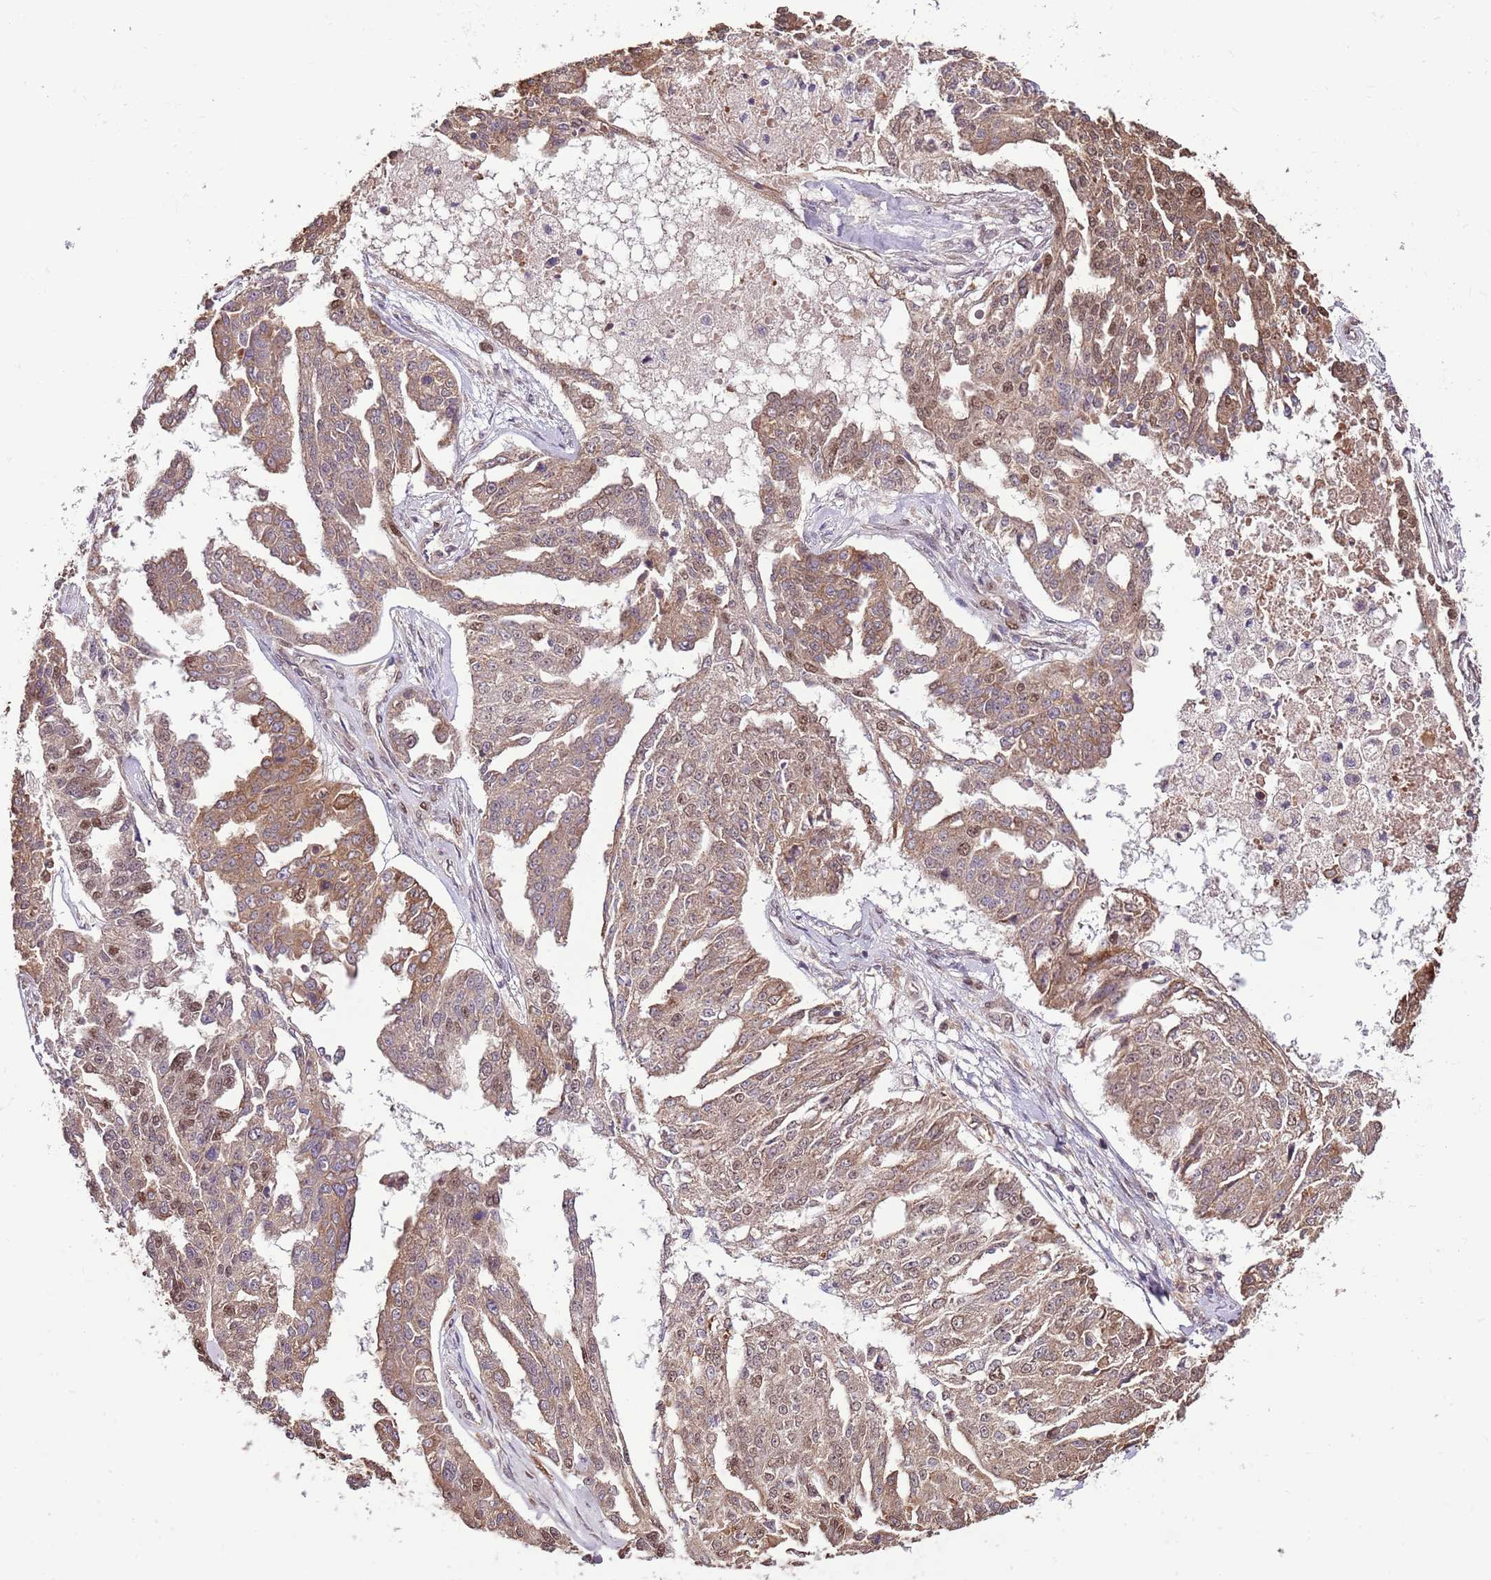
{"staining": {"intensity": "strong", "quantity": ">75%", "location": "cytoplasmic/membranous,nuclear"}, "tissue": "ovarian cancer", "cell_type": "Tumor cells", "image_type": "cancer", "snomed": [{"axis": "morphology", "description": "Cystadenocarcinoma, serous, NOS"}, {"axis": "topography", "description": "Ovary"}], "caption": "Protein staining by IHC demonstrates strong cytoplasmic/membranous and nuclear expression in about >75% of tumor cells in serous cystadenocarcinoma (ovarian). (brown staining indicates protein expression, while blue staining denotes nuclei).", "gene": "RIF1", "patient": {"sex": "female", "age": 58}}